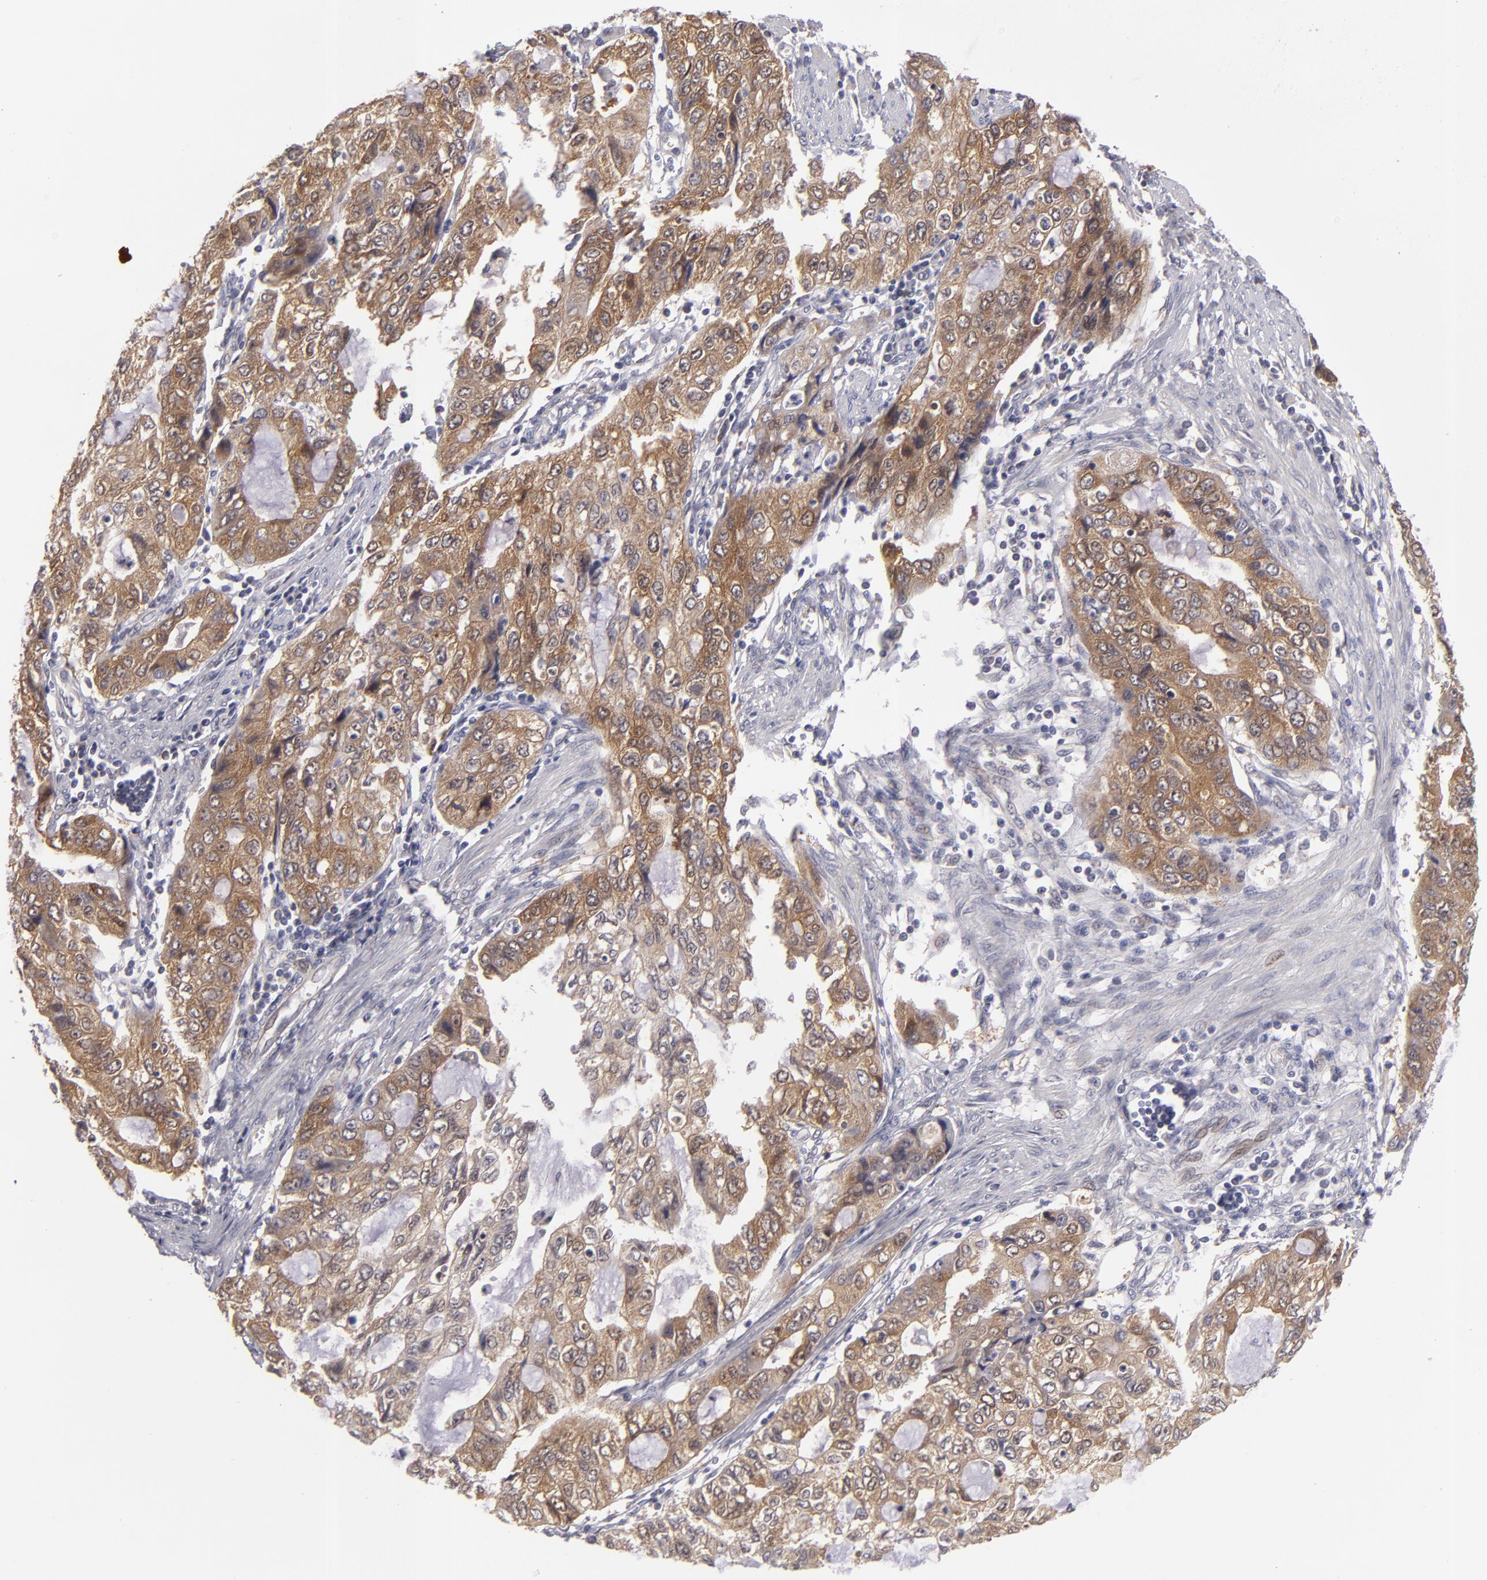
{"staining": {"intensity": "moderate", "quantity": ">75%", "location": "cytoplasmic/membranous"}, "tissue": "stomach cancer", "cell_type": "Tumor cells", "image_type": "cancer", "snomed": [{"axis": "morphology", "description": "Adenocarcinoma, NOS"}, {"axis": "topography", "description": "Stomach, upper"}], "caption": "The immunohistochemical stain labels moderate cytoplasmic/membranous staining in tumor cells of adenocarcinoma (stomach) tissue.", "gene": "SH2D4A", "patient": {"sex": "female", "age": 52}}